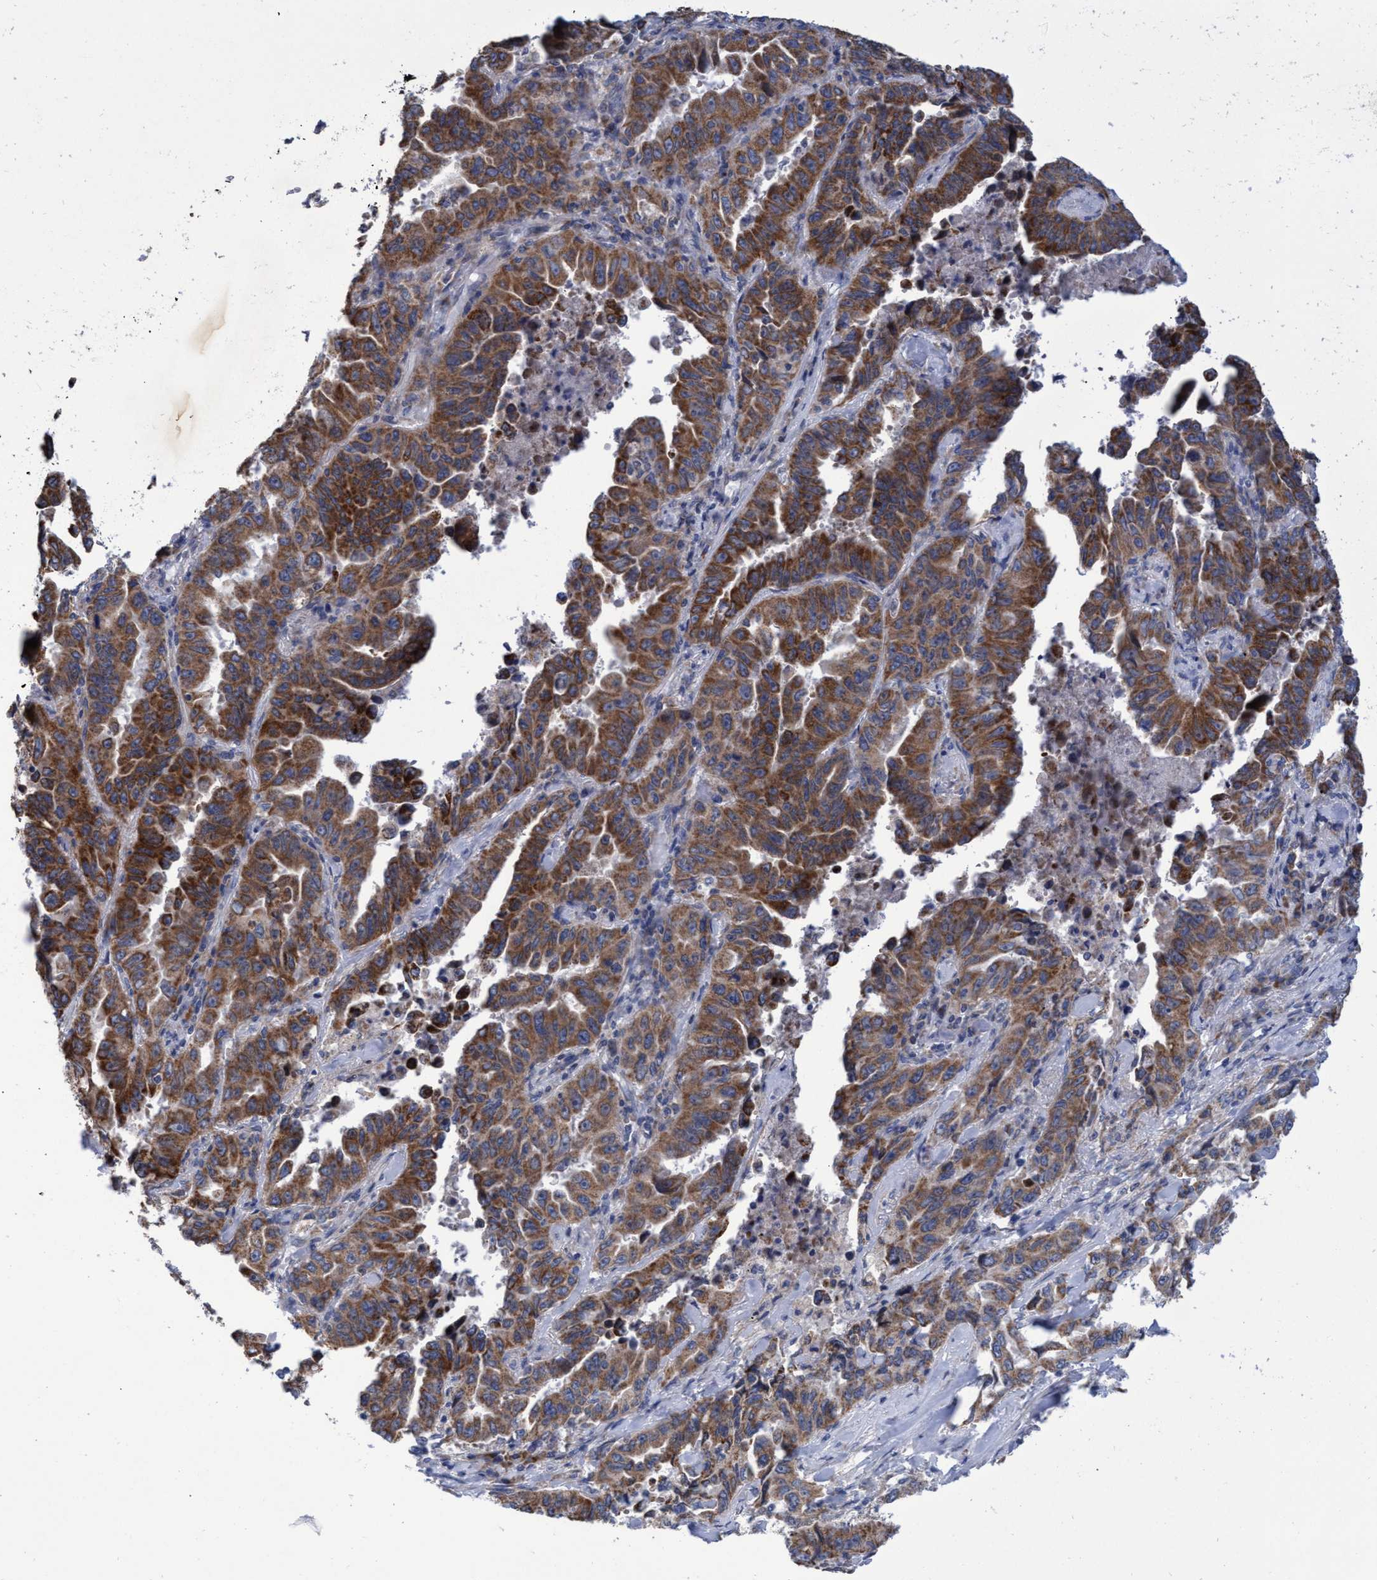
{"staining": {"intensity": "moderate", "quantity": ">75%", "location": "cytoplasmic/membranous"}, "tissue": "lung cancer", "cell_type": "Tumor cells", "image_type": "cancer", "snomed": [{"axis": "morphology", "description": "Adenocarcinoma, NOS"}, {"axis": "topography", "description": "Lung"}], "caption": "Immunohistochemical staining of lung cancer displays medium levels of moderate cytoplasmic/membranous protein expression in approximately >75% of tumor cells.", "gene": "NAT16", "patient": {"sex": "female", "age": 51}}